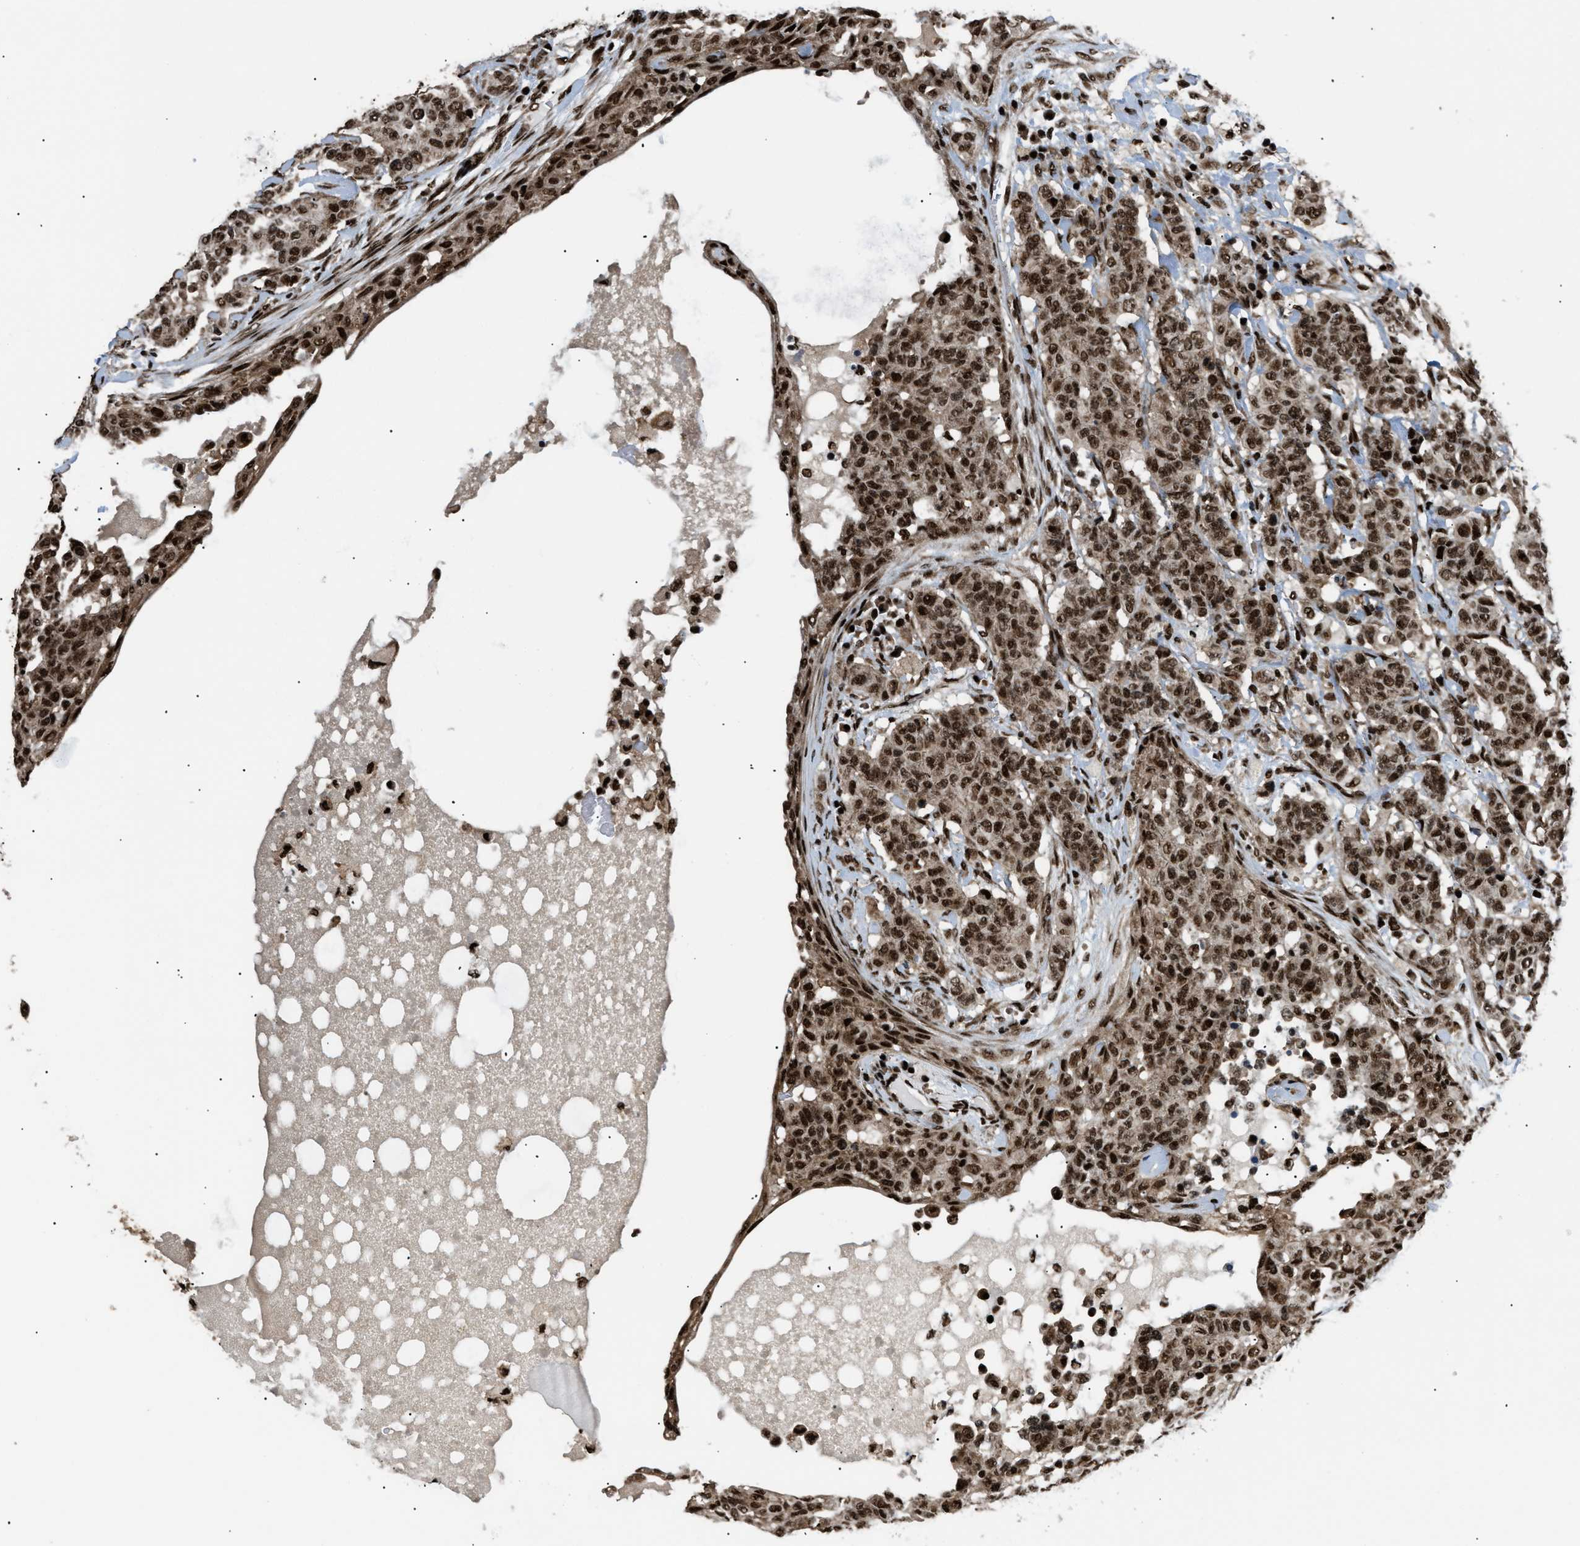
{"staining": {"intensity": "strong", "quantity": ">75%", "location": "nuclear"}, "tissue": "breast cancer", "cell_type": "Tumor cells", "image_type": "cancer", "snomed": [{"axis": "morphology", "description": "Normal tissue, NOS"}, {"axis": "morphology", "description": "Duct carcinoma"}, {"axis": "topography", "description": "Breast"}], "caption": "Protein positivity by immunohistochemistry (IHC) exhibits strong nuclear expression in about >75% of tumor cells in intraductal carcinoma (breast).", "gene": "RBM5", "patient": {"sex": "female", "age": 40}}